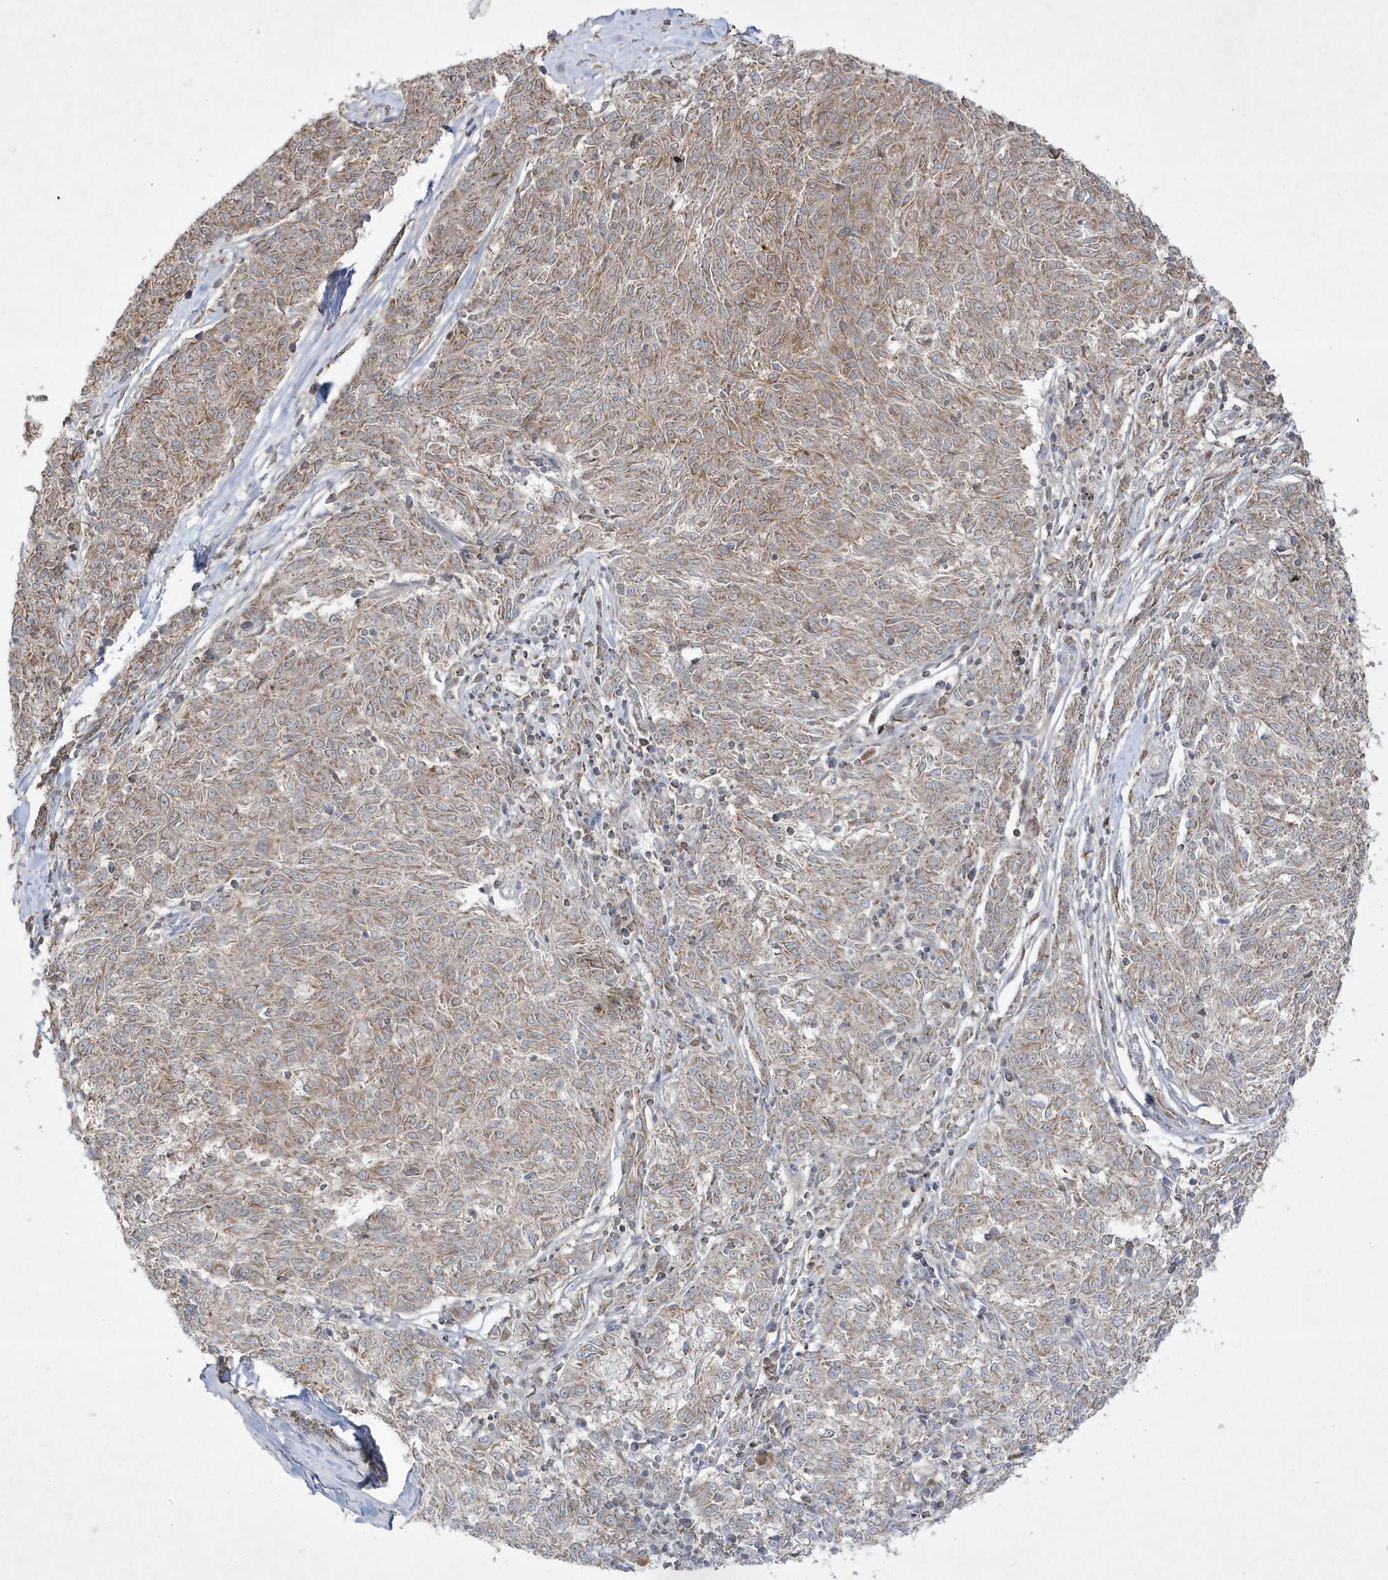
{"staining": {"intensity": "weak", "quantity": ">75%", "location": "cytoplasmic/membranous"}, "tissue": "melanoma", "cell_type": "Tumor cells", "image_type": "cancer", "snomed": [{"axis": "morphology", "description": "Malignant melanoma, NOS"}, {"axis": "topography", "description": "Skin"}], "caption": "This photomicrograph shows malignant melanoma stained with IHC to label a protein in brown. The cytoplasmic/membranous of tumor cells show weak positivity for the protein. Nuclei are counter-stained blue.", "gene": "ADAMTSL3", "patient": {"sex": "female", "age": 72}}